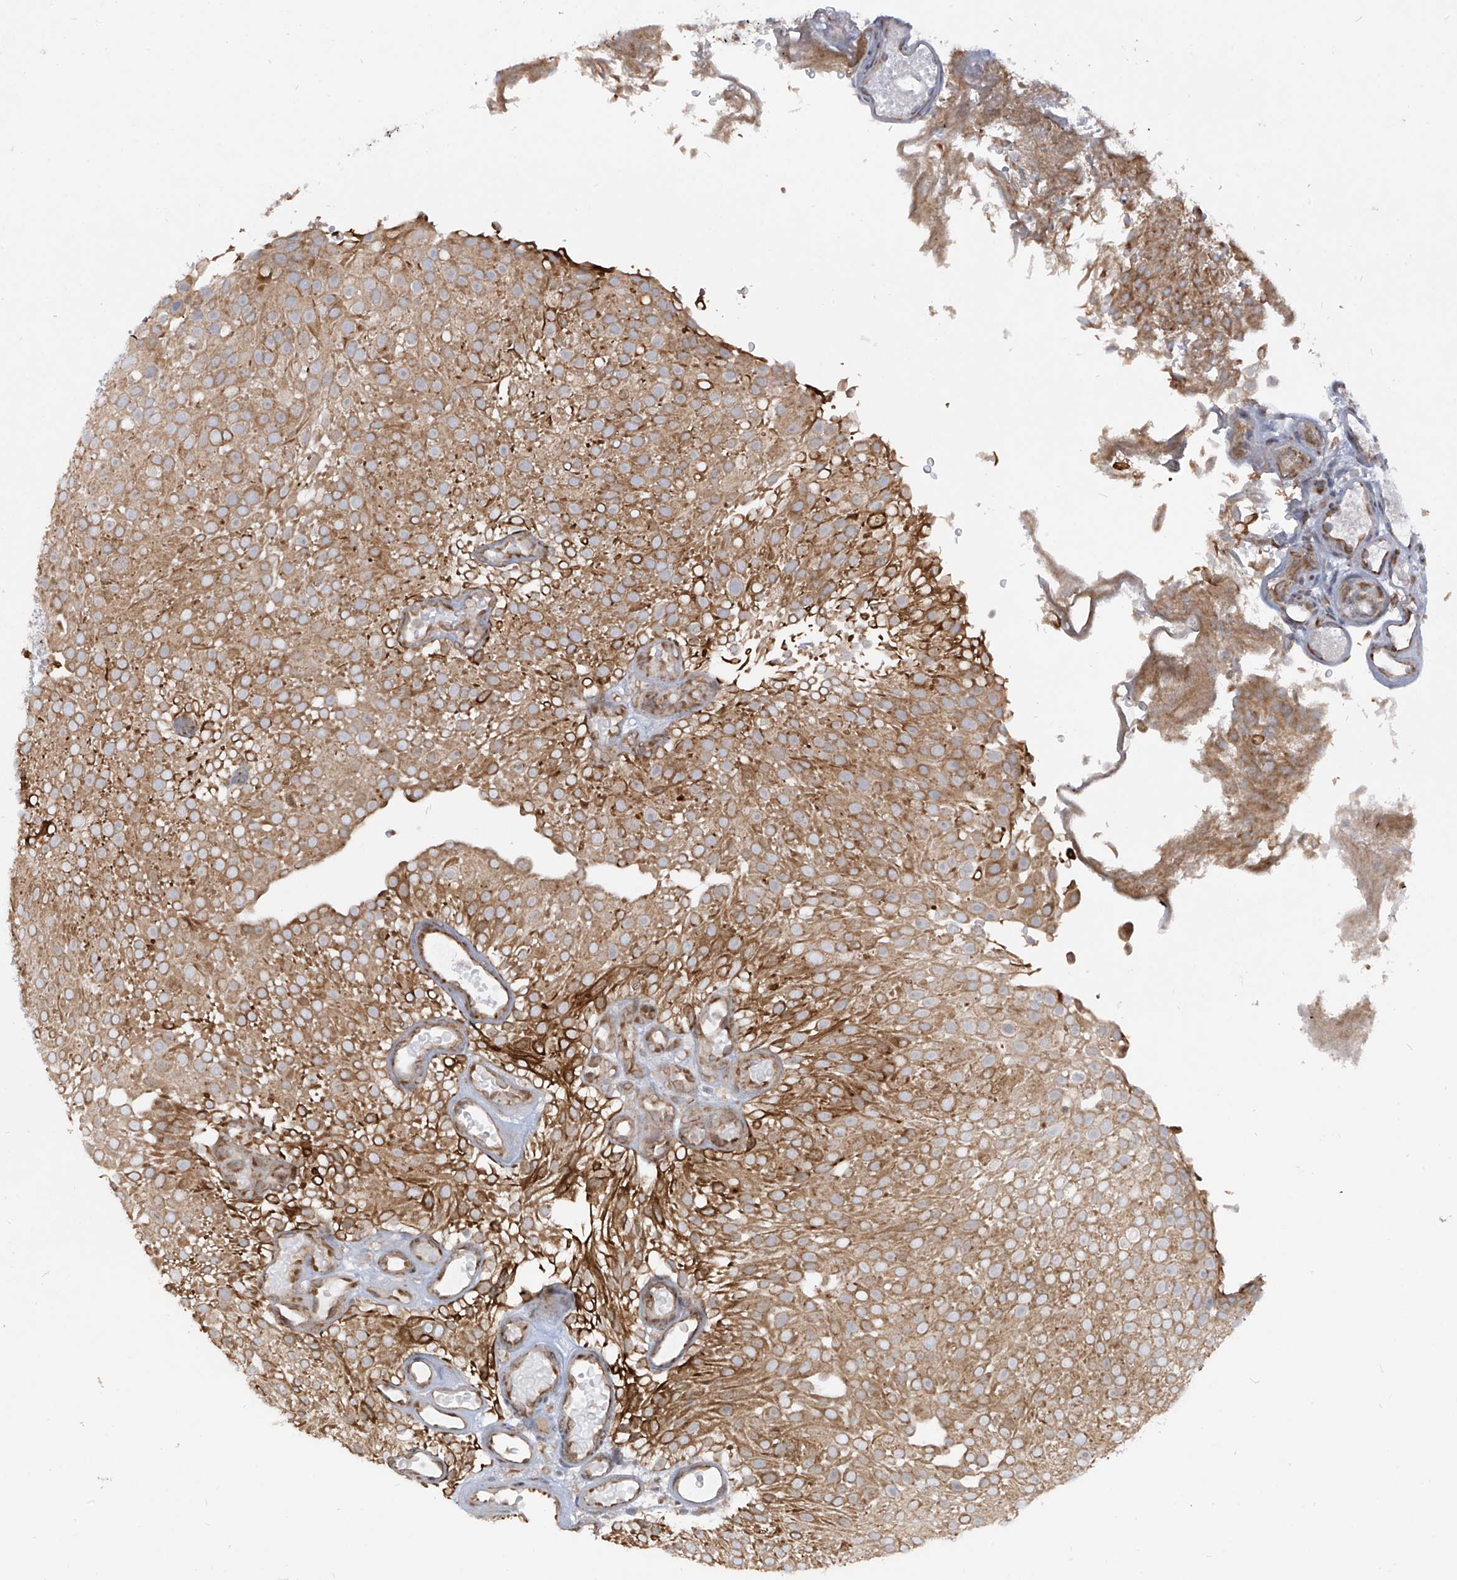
{"staining": {"intensity": "moderate", "quantity": ">75%", "location": "cytoplasmic/membranous"}, "tissue": "urothelial cancer", "cell_type": "Tumor cells", "image_type": "cancer", "snomed": [{"axis": "morphology", "description": "Urothelial carcinoma, Low grade"}, {"axis": "topography", "description": "Urinary bladder"}], "caption": "The immunohistochemical stain labels moderate cytoplasmic/membranous staining in tumor cells of urothelial carcinoma (low-grade) tissue. (brown staining indicates protein expression, while blue staining denotes nuclei).", "gene": "TRIM67", "patient": {"sex": "male", "age": 78}}